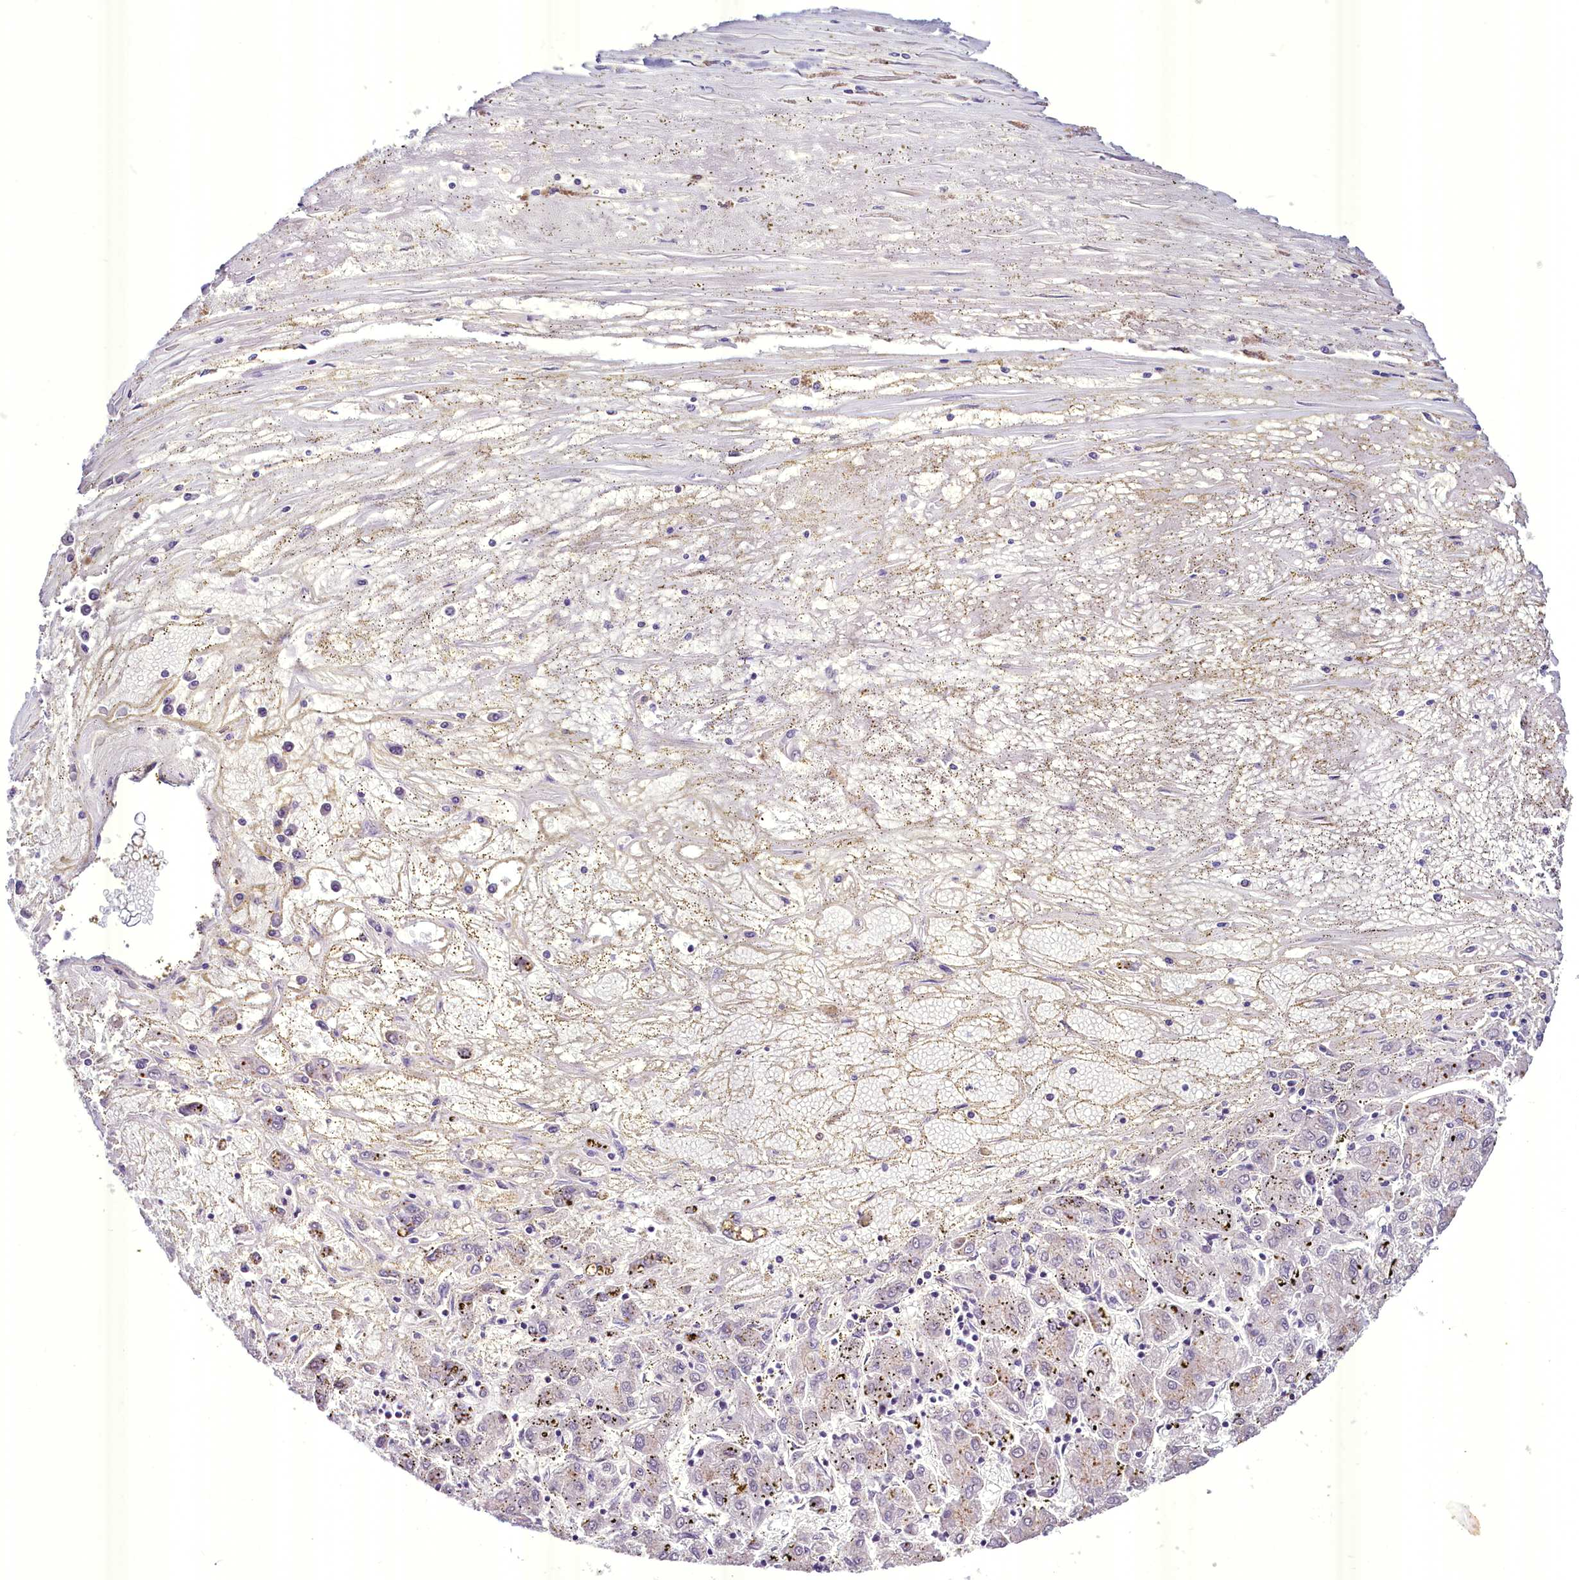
{"staining": {"intensity": "moderate", "quantity": "<25%", "location": "cytoplasmic/membranous"}, "tissue": "liver cancer", "cell_type": "Tumor cells", "image_type": "cancer", "snomed": [{"axis": "morphology", "description": "Carcinoma, Hepatocellular, NOS"}, {"axis": "topography", "description": "Liver"}], "caption": "Immunohistochemistry (IHC) photomicrograph of liver cancer stained for a protein (brown), which exhibits low levels of moderate cytoplasmic/membranous staining in approximately <25% of tumor cells.", "gene": "BANK1", "patient": {"sex": "male", "age": 72}}